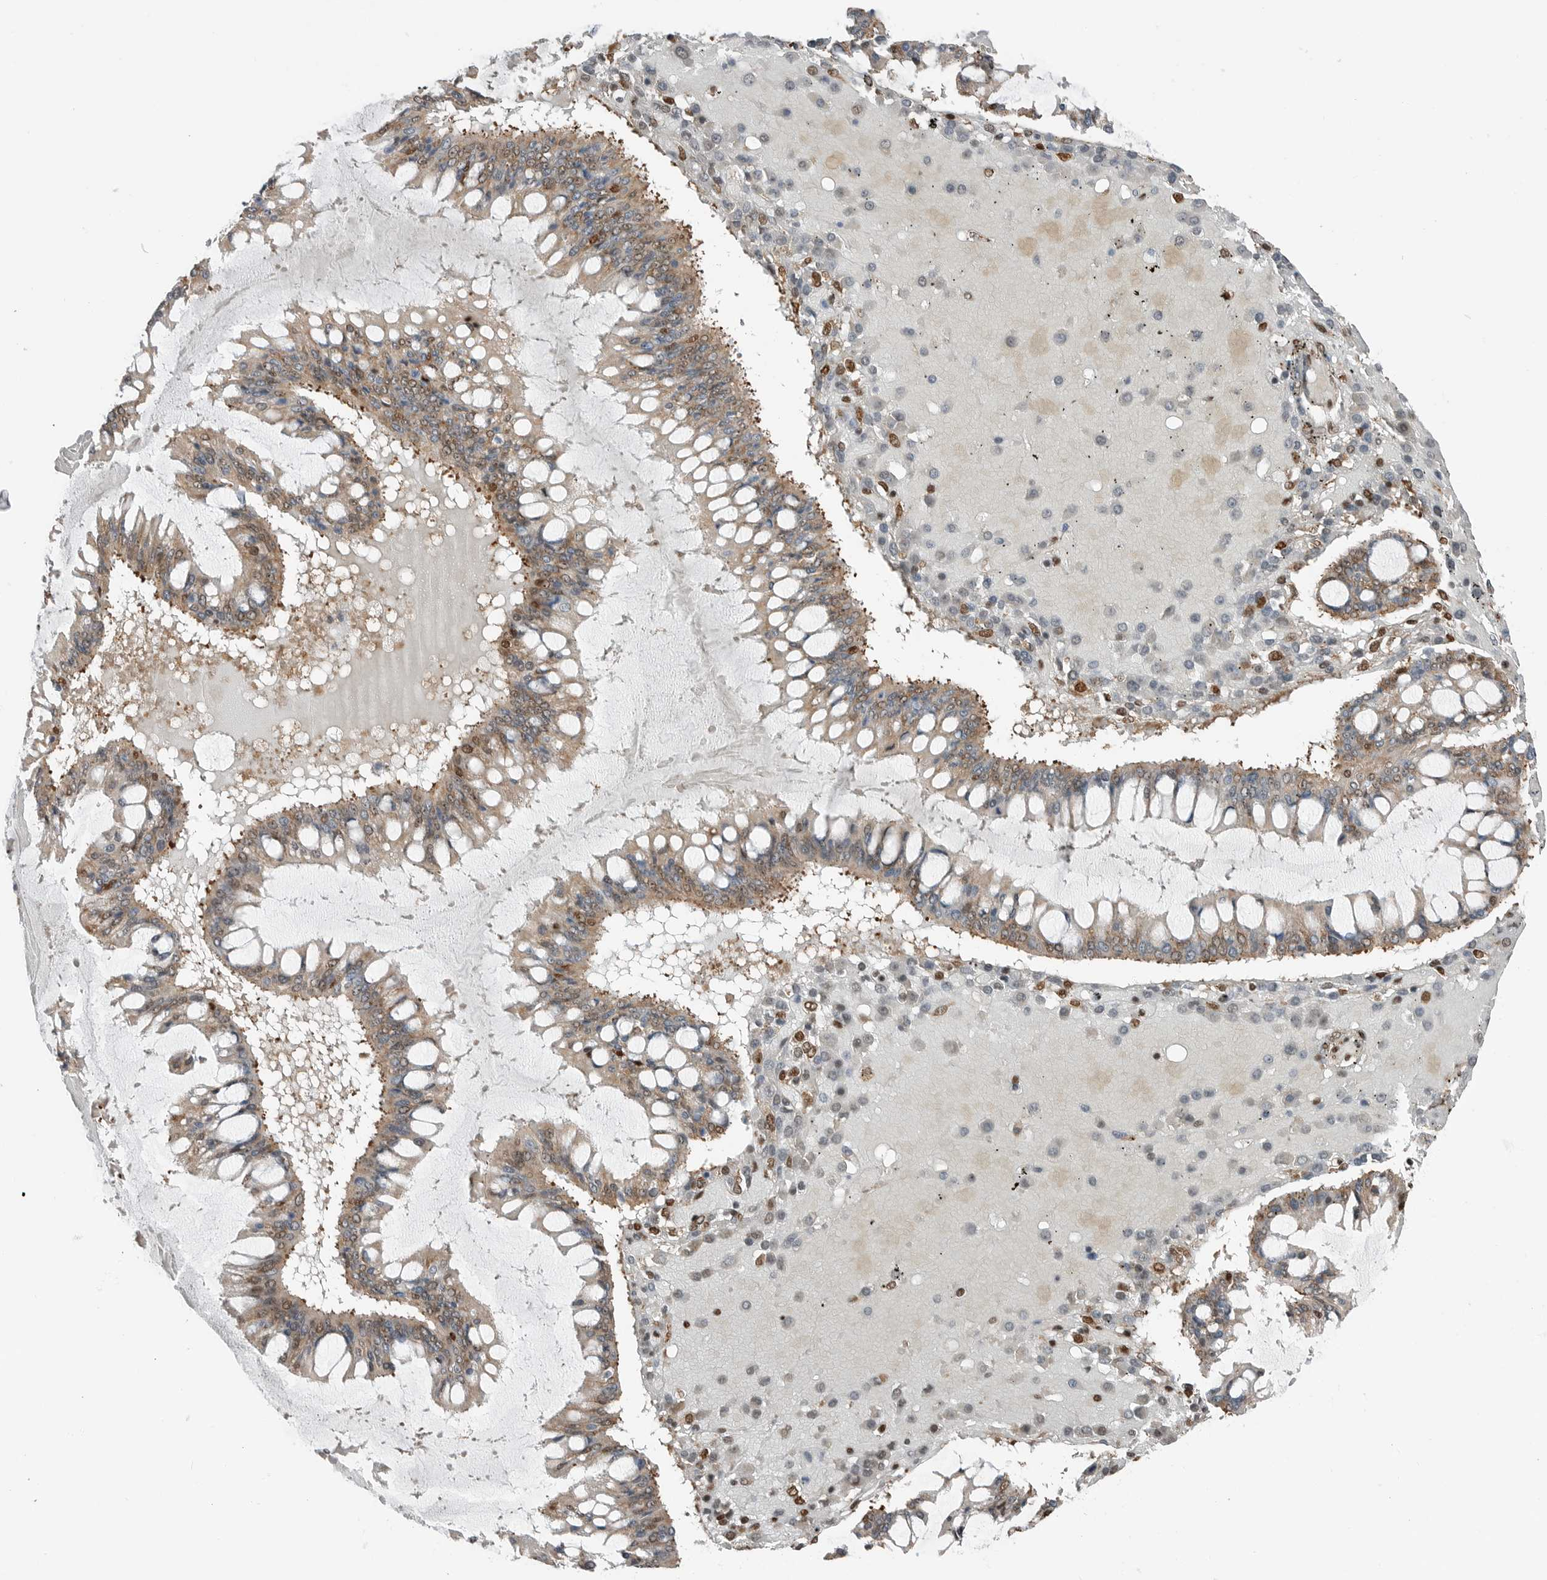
{"staining": {"intensity": "moderate", "quantity": ">75%", "location": "cytoplasmic/membranous,nuclear"}, "tissue": "ovarian cancer", "cell_type": "Tumor cells", "image_type": "cancer", "snomed": [{"axis": "morphology", "description": "Cystadenocarcinoma, mucinous, NOS"}, {"axis": "topography", "description": "Ovary"}], "caption": "The photomicrograph shows immunohistochemical staining of ovarian cancer. There is moderate cytoplasmic/membranous and nuclear expression is present in about >75% of tumor cells.", "gene": "BLZF1", "patient": {"sex": "female", "age": 73}}